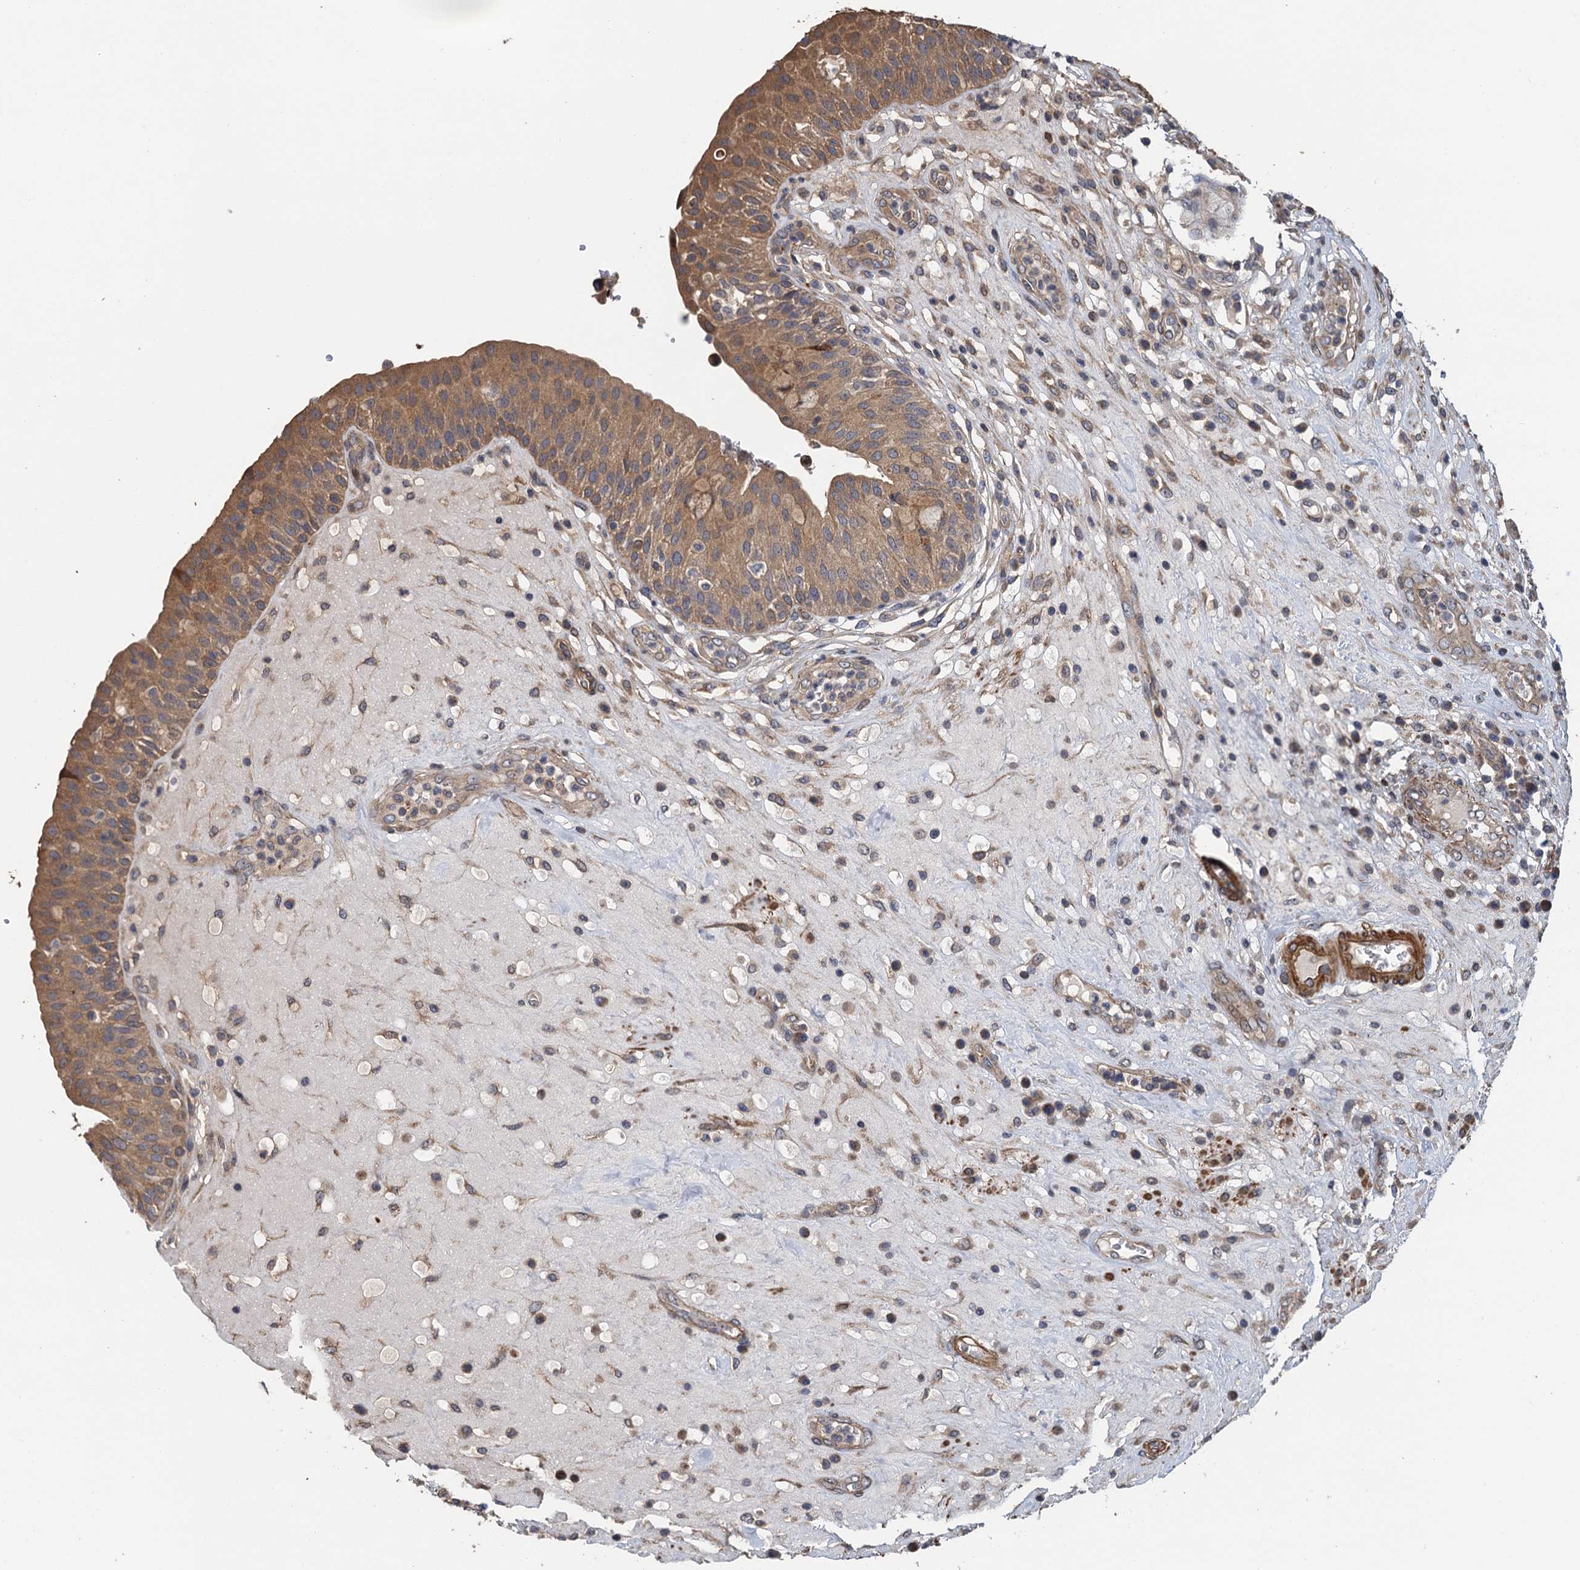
{"staining": {"intensity": "moderate", "quantity": ">75%", "location": "cytoplasmic/membranous"}, "tissue": "urinary bladder", "cell_type": "Urothelial cells", "image_type": "normal", "snomed": [{"axis": "morphology", "description": "Normal tissue, NOS"}, {"axis": "topography", "description": "Urinary bladder"}], "caption": "High-magnification brightfield microscopy of normal urinary bladder stained with DAB (brown) and counterstained with hematoxylin (blue). urothelial cells exhibit moderate cytoplasmic/membranous positivity is appreciated in approximately>75% of cells.", "gene": "MEAK7", "patient": {"sex": "female", "age": 62}}